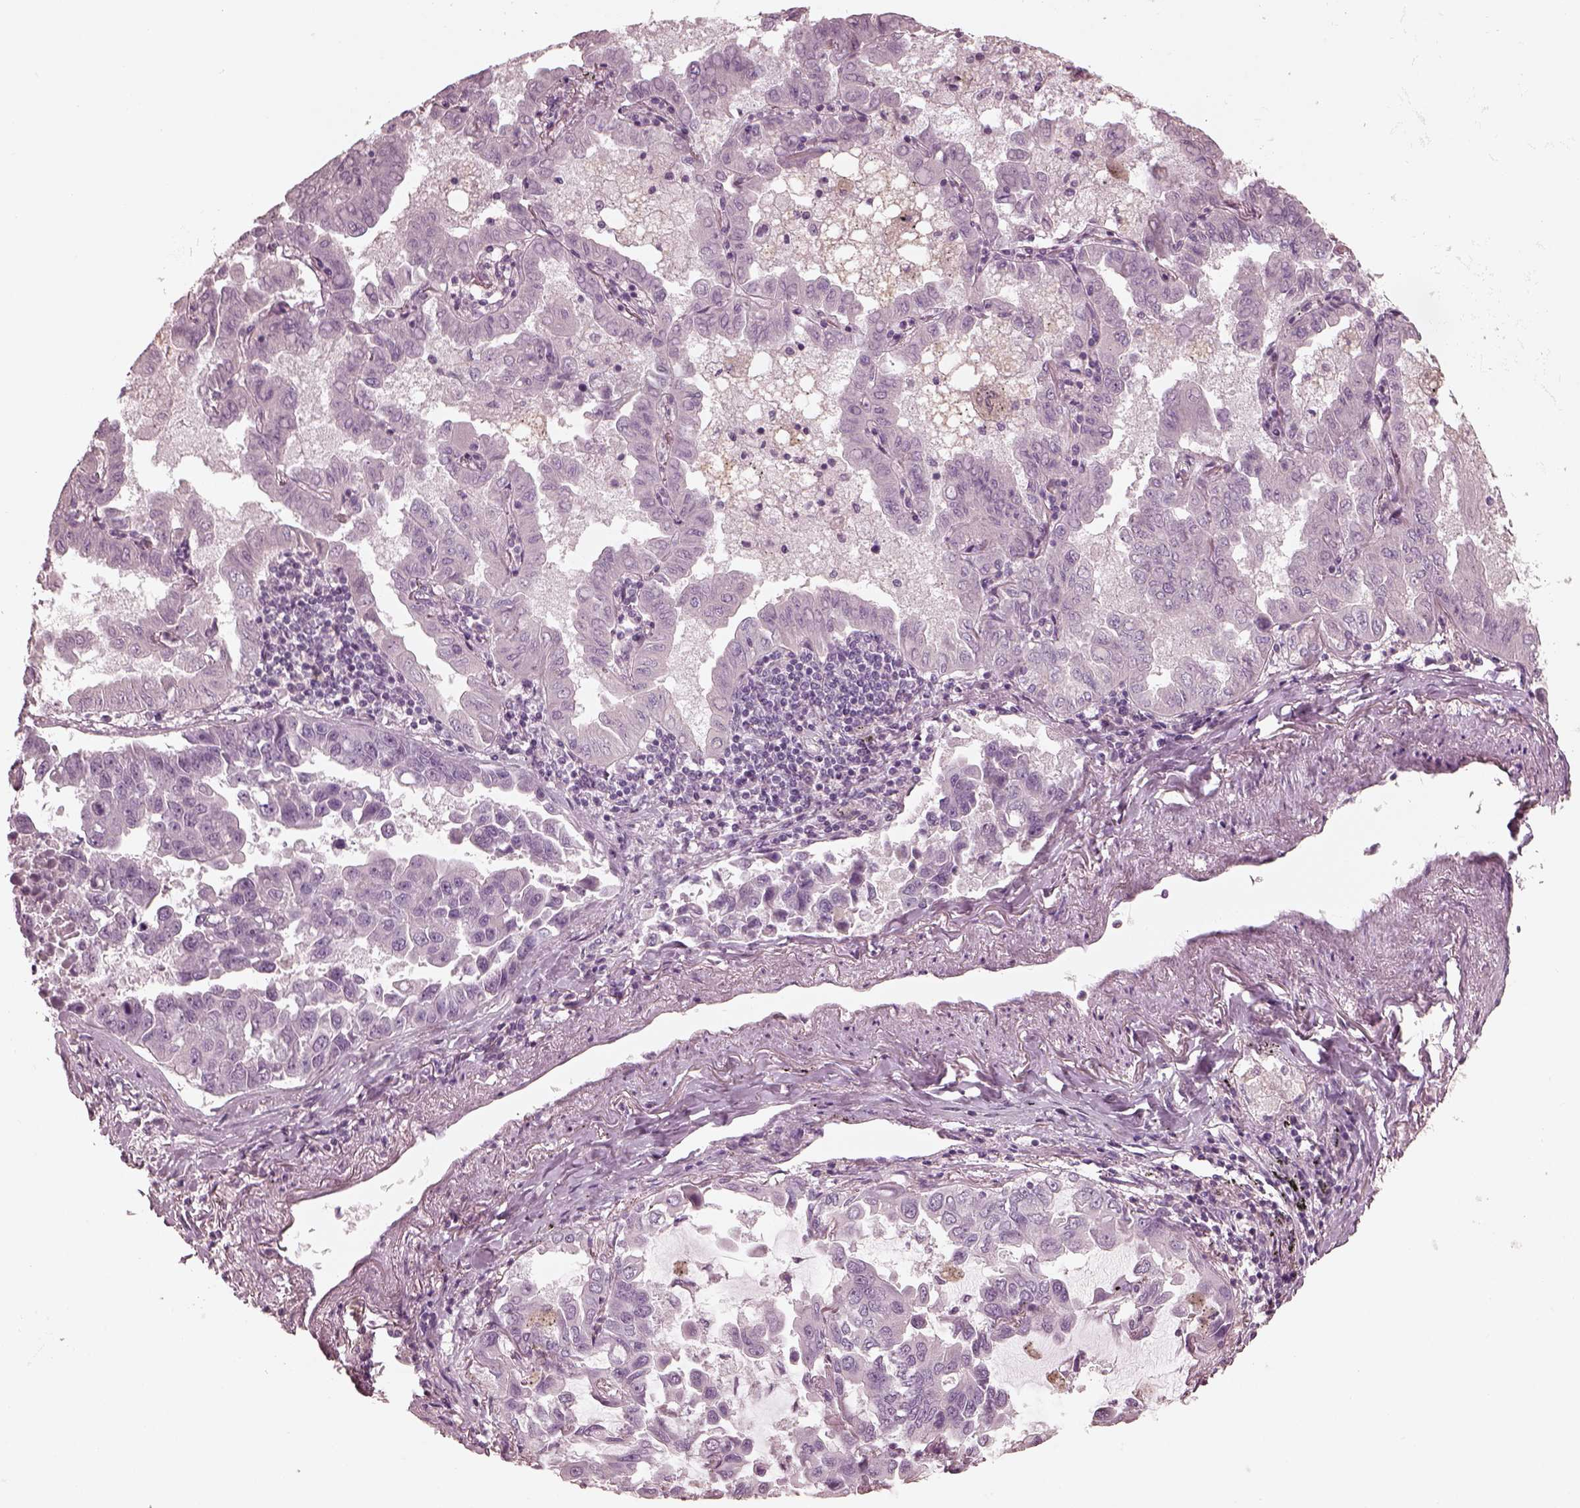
{"staining": {"intensity": "negative", "quantity": "none", "location": "none"}, "tissue": "lung cancer", "cell_type": "Tumor cells", "image_type": "cancer", "snomed": [{"axis": "morphology", "description": "Adenocarcinoma, NOS"}, {"axis": "topography", "description": "Lung"}], "caption": "Lung cancer was stained to show a protein in brown. There is no significant positivity in tumor cells.", "gene": "OPTC", "patient": {"sex": "male", "age": 64}}